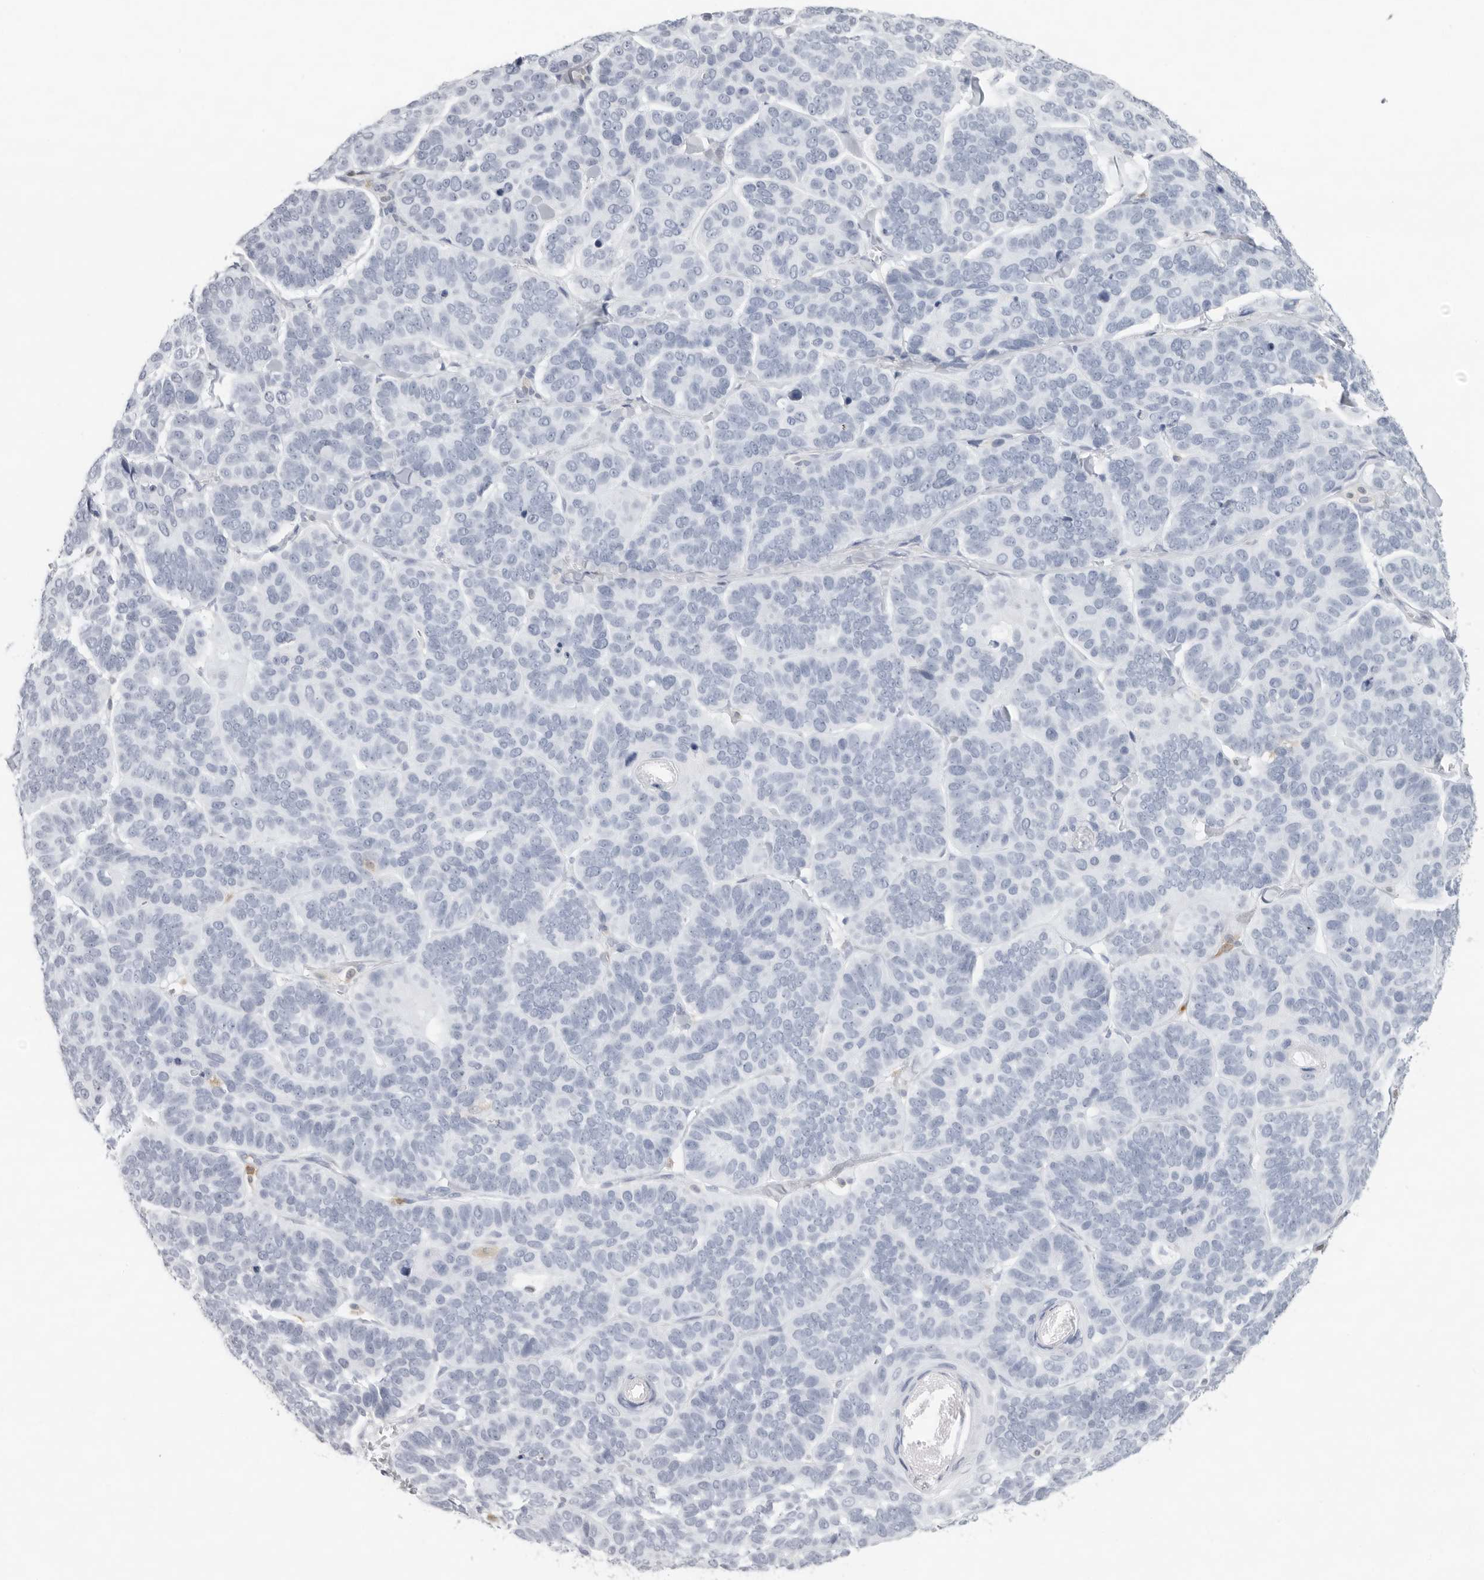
{"staining": {"intensity": "negative", "quantity": "none", "location": "none"}, "tissue": "skin cancer", "cell_type": "Tumor cells", "image_type": "cancer", "snomed": [{"axis": "morphology", "description": "Basal cell carcinoma"}, {"axis": "topography", "description": "Skin"}], "caption": "Micrograph shows no significant protein positivity in tumor cells of basal cell carcinoma (skin).", "gene": "FMNL1", "patient": {"sex": "male", "age": 62}}